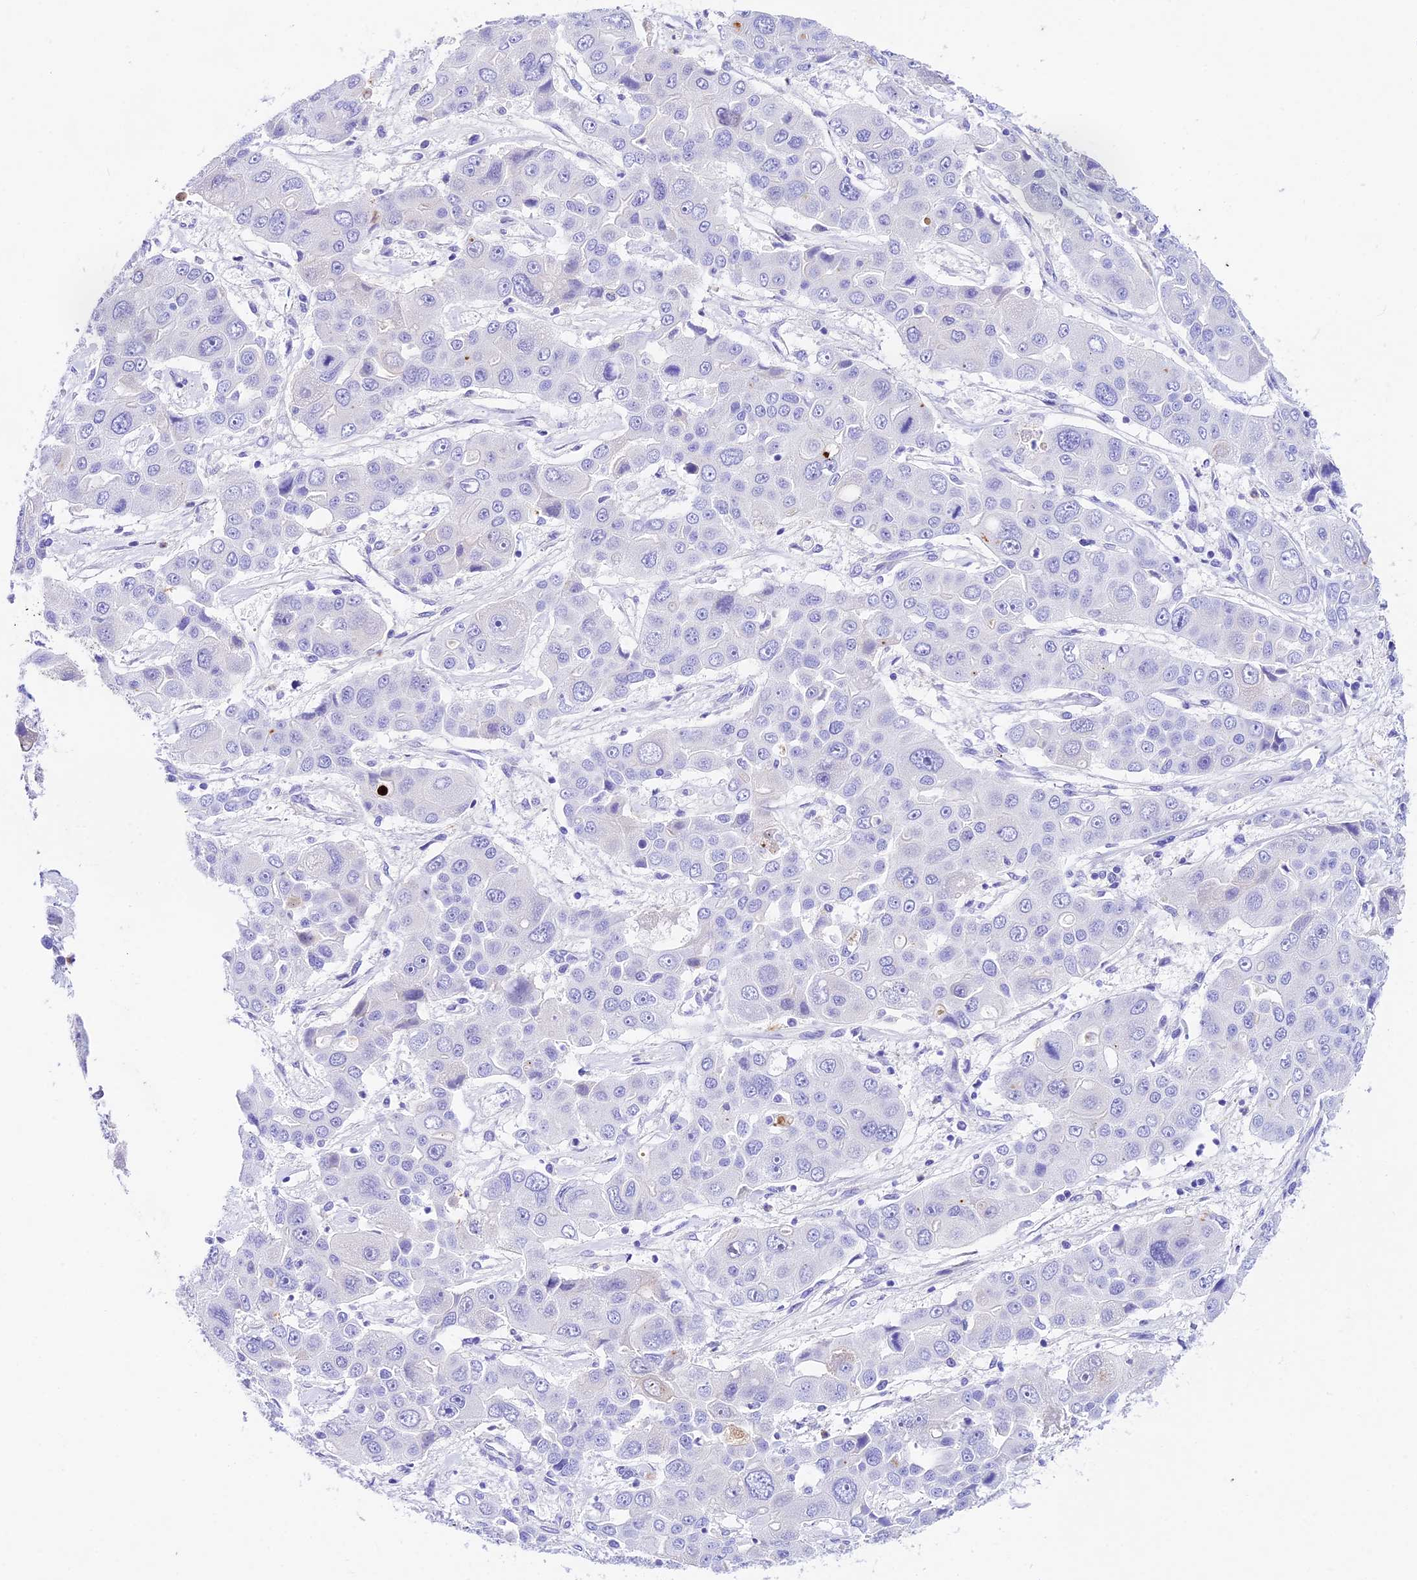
{"staining": {"intensity": "negative", "quantity": "none", "location": "none"}, "tissue": "liver cancer", "cell_type": "Tumor cells", "image_type": "cancer", "snomed": [{"axis": "morphology", "description": "Cholangiocarcinoma"}, {"axis": "topography", "description": "Liver"}], "caption": "There is no significant expression in tumor cells of liver cholangiocarcinoma. Nuclei are stained in blue.", "gene": "PSG11", "patient": {"sex": "male", "age": 67}}